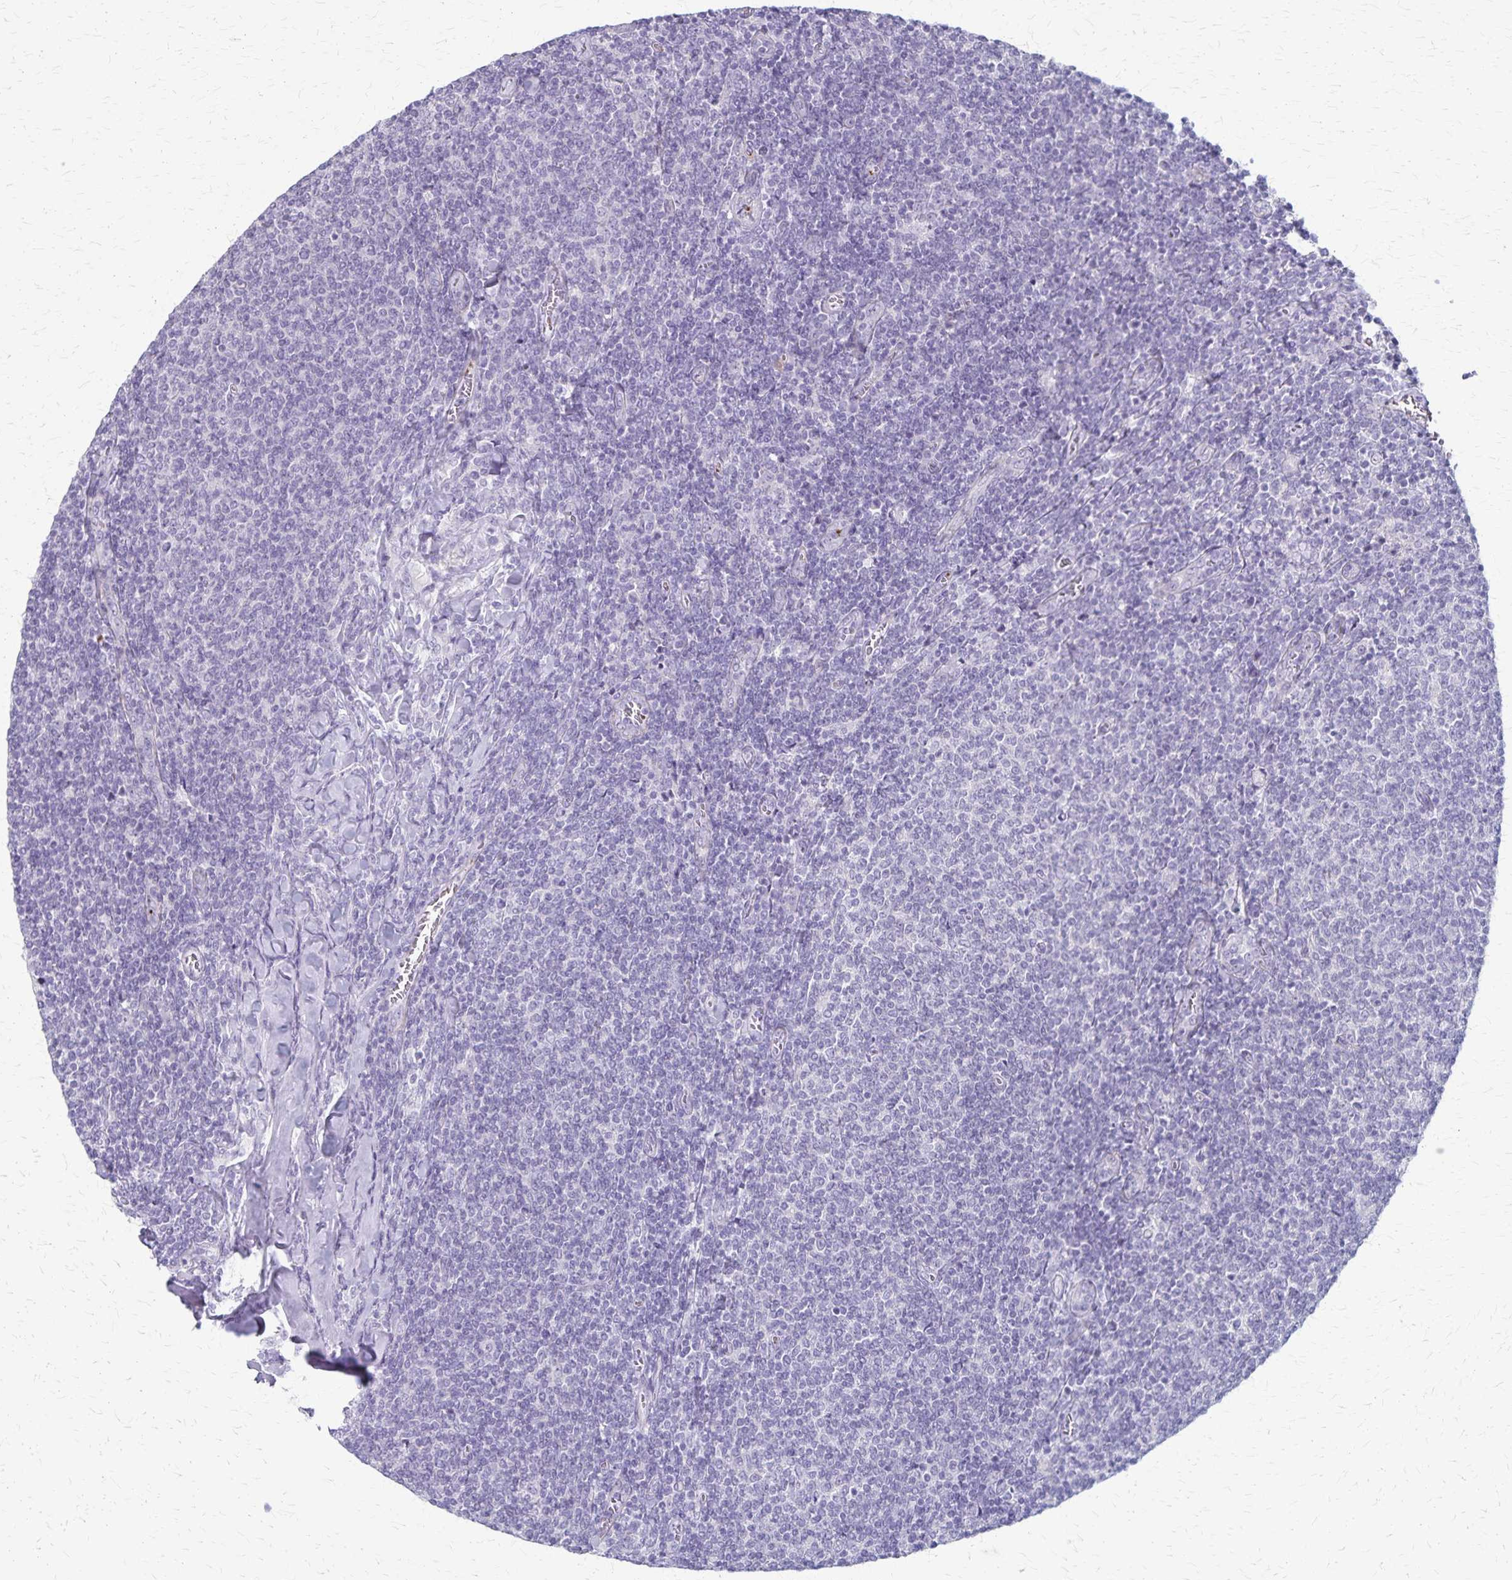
{"staining": {"intensity": "negative", "quantity": "none", "location": "none"}, "tissue": "lymphoma", "cell_type": "Tumor cells", "image_type": "cancer", "snomed": [{"axis": "morphology", "description": "Malignant lymphoma, non-Hodgkin's type, Low grade"}, {"axis": "topography", "description": "Lymph node"}], "caption": "Immunohistochemistry micrograph of human malignant lymphoma, non-Hodgkin's type (low-grade) stained for a protein (brown), which demonstrates no staining in tumor cells. (DAB (3,3'-diaminobenzidine) immunohistochemistry (IHC), high magnification).", "gene": "RASL10B", "patient": {"sex": "male", "age": 52}}